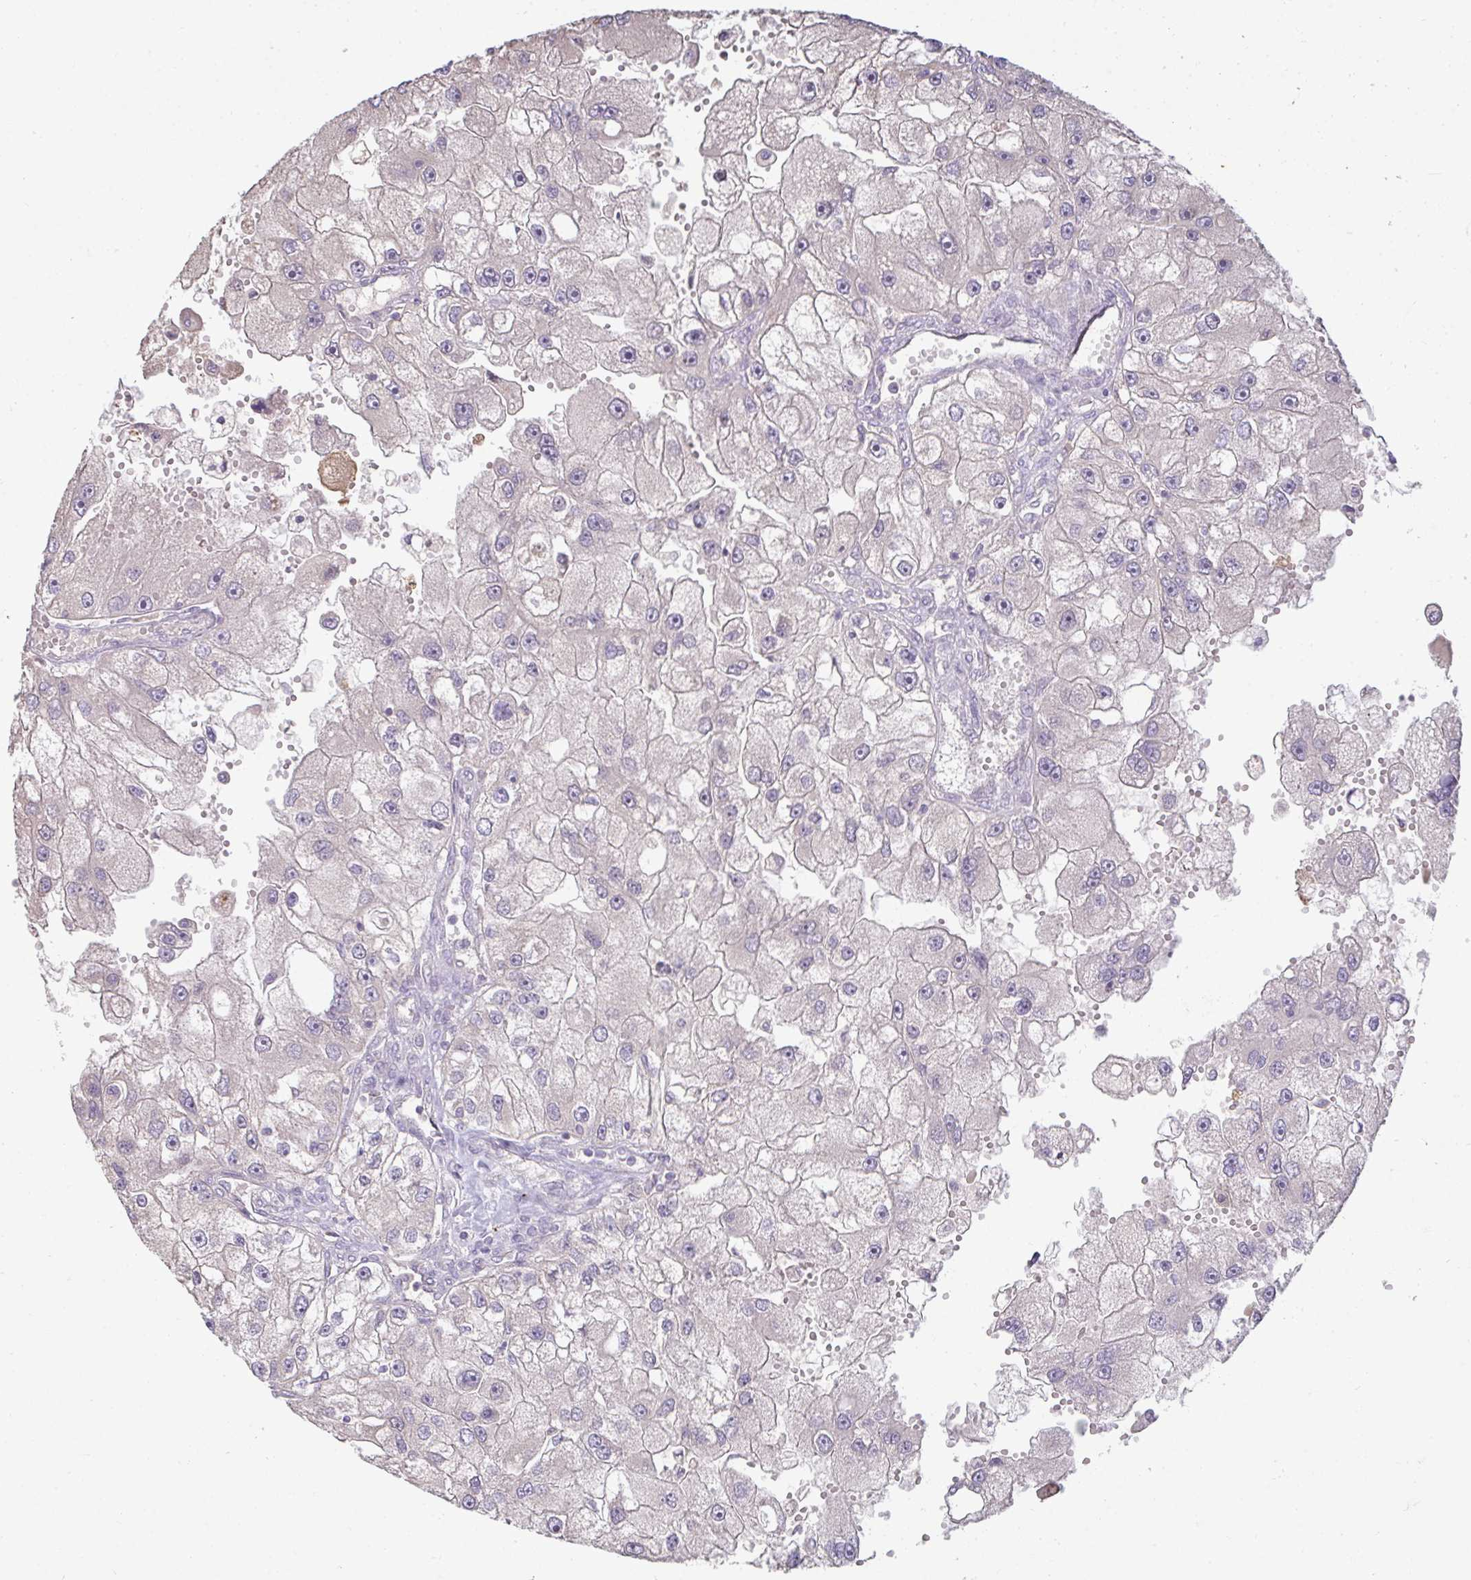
{"staining": {"intensity": "negative", "quantity": "none", "location": "none"}, "tissue": "renal cancer", "cell_type": "Tumor cells", "image_type": "cancer", "snomed": [{"axis": "morphology", "description": "Adenocarcinoma, NOS"}, {"axis": "topography", "description": "Kidney"}], "caption": "Histopathology image shows no protein staining in tumor cells of renal adenocarcinoma tissue. (DAB (3,3'-diaminobenzidine) immunohistochemistry (IHC) with hematoxylin counter stain).", "gene": "BRINP3", "patient": {"sex": "male", "age": 63}}